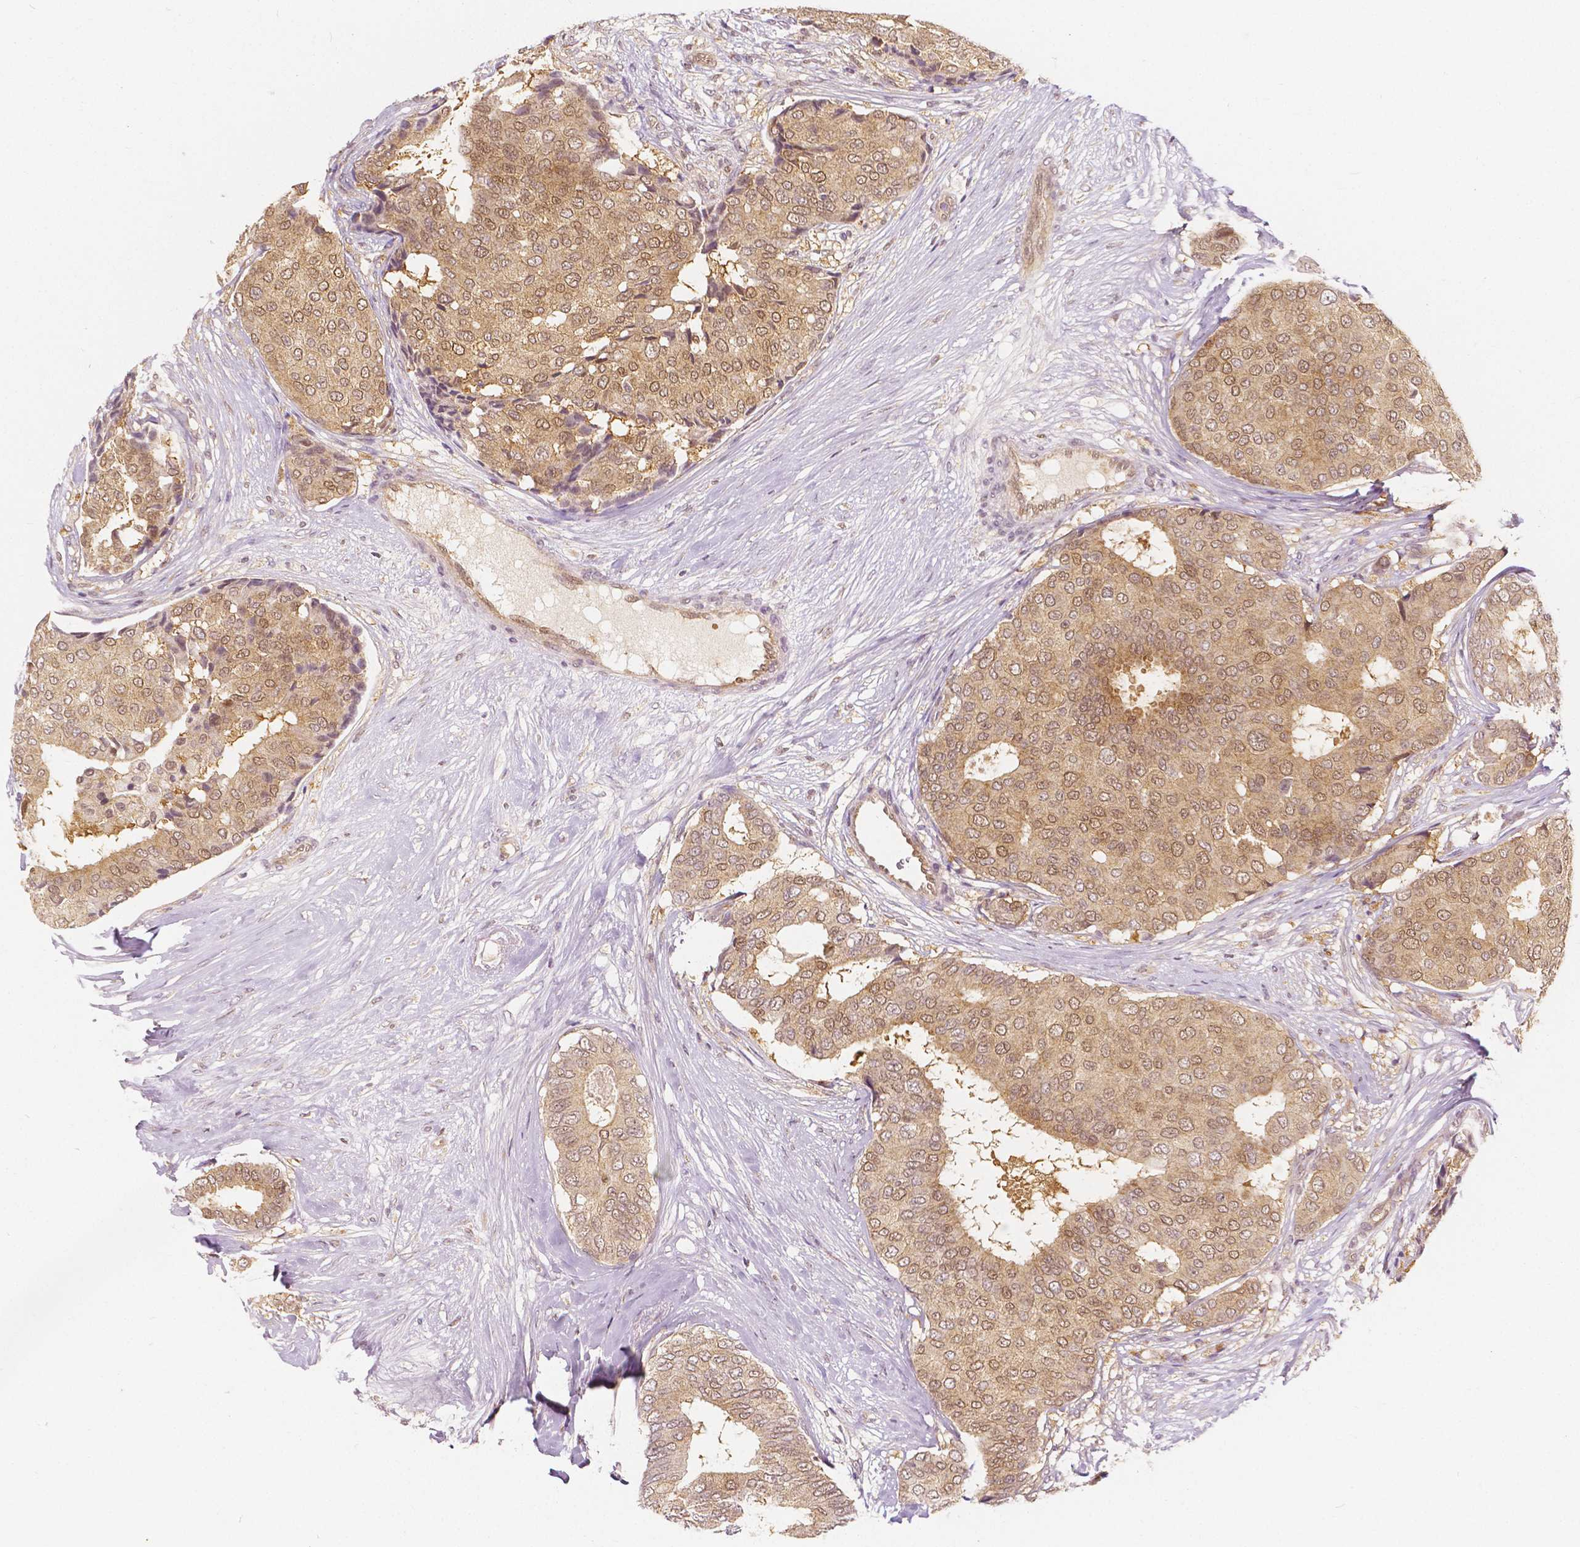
{"staining": {"intensity": "moderate", "quantity": ">75%", "location": "cytoplasmic/membranous,nuclear"}, "tissue": "breast cancer", "cell_type": "Tumor cells", "image_type": "cancer", "snomed": [{"axis": "morphology", "description": "Duct carcinoma"}, {"axis": "topography", "description": "Breast"}], "caption": "Breast cancer (invasive ductal carcinoma) was stained to show a protein in brown. There is medium levels of moderate cytoplasmic/membranous and nuclear staining in about >75% of tumor cells.", "gene": "NAPRT", "patient": {"sex": "female", "age": 75}}